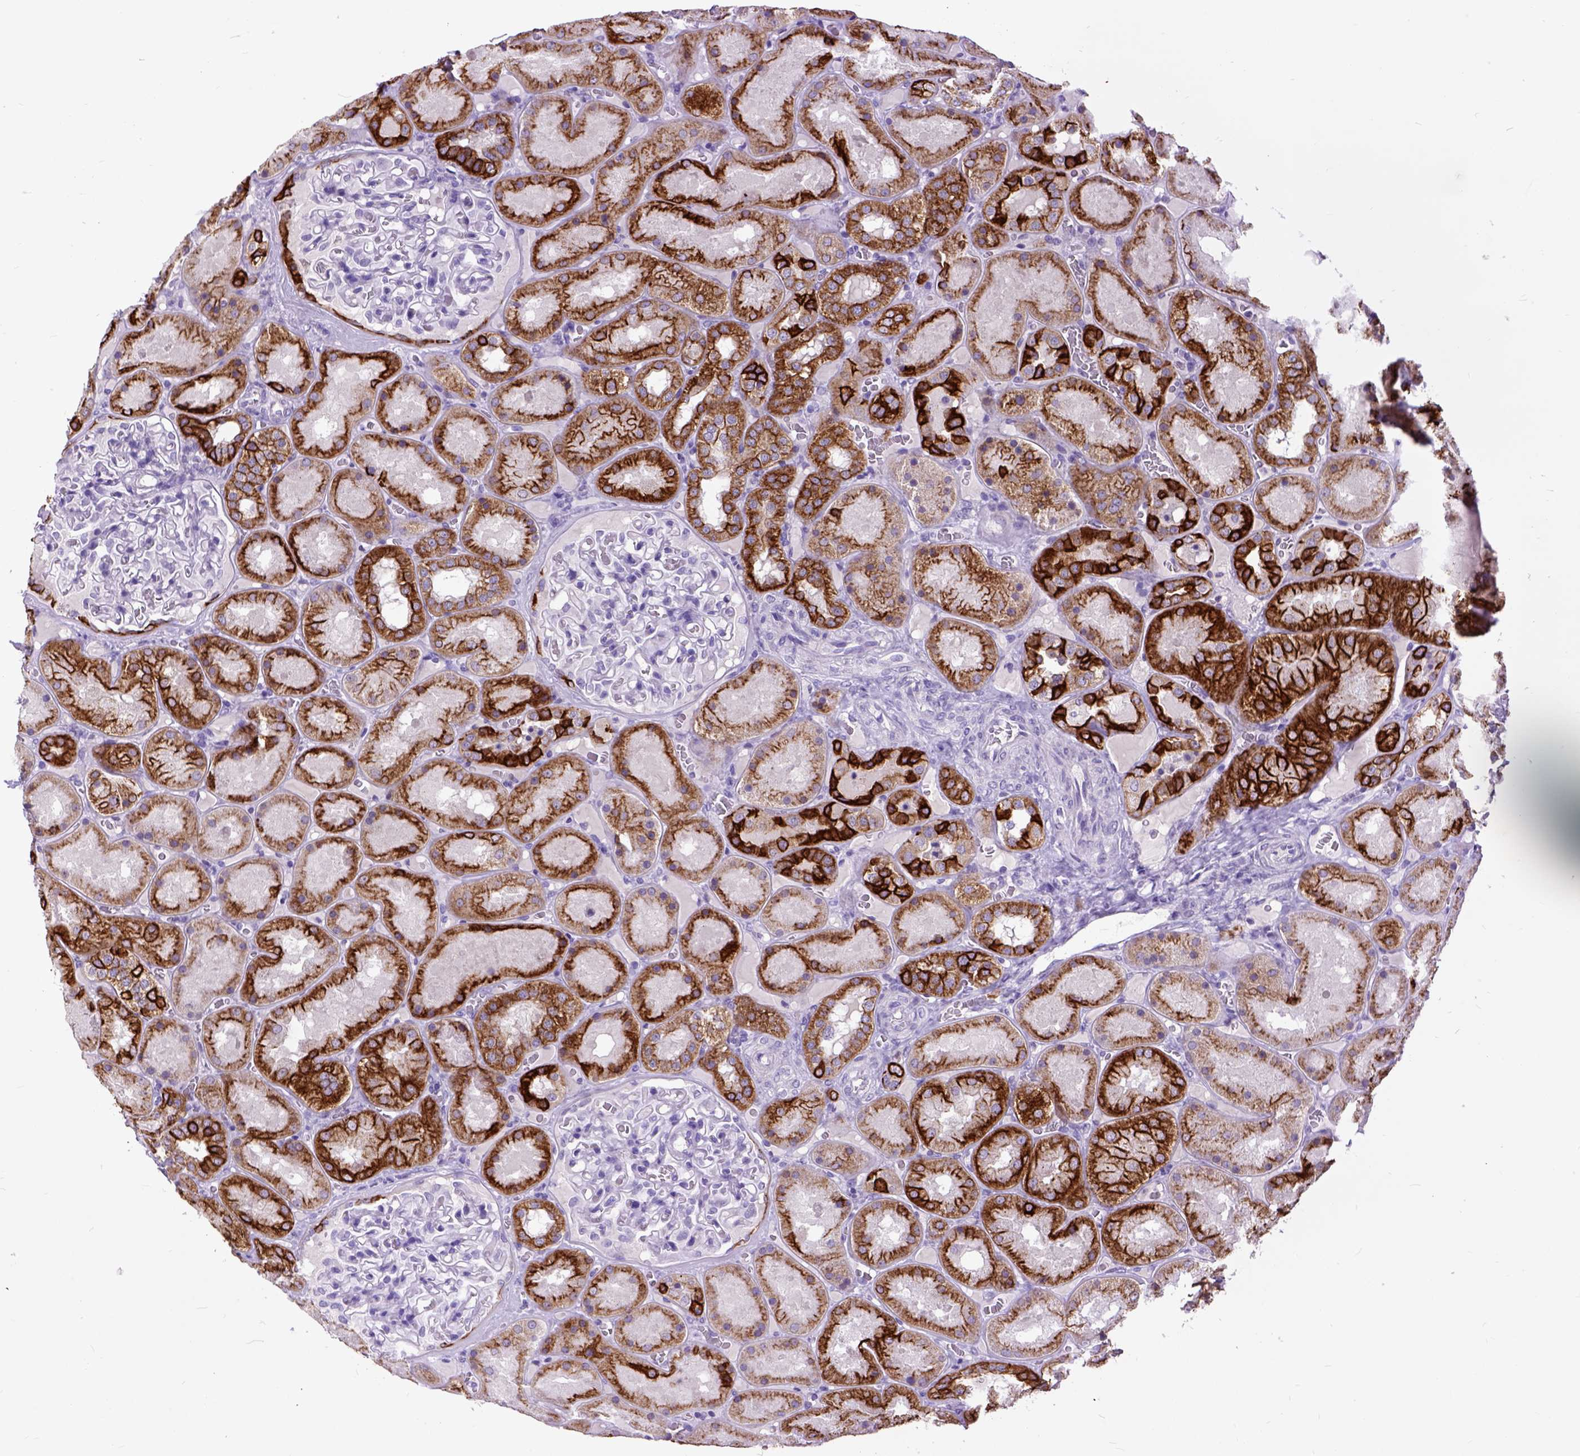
{"staining": {"intensity": "negative", "quantity": "none", "location": "none"}, "tissue": "kidney", "cell_type": "Cells in glomeruli", "image_type": "normal", "snomed": [{"axis": "morphology", "description": "Normal tissue, NOS"}, {"axis": "topography", "description": "Kidney"}], "caption": "Cells in glomeruli show no significant protein positivity in normal kidney.", "gene": "RAB25", "patient": {"sex": "male", "age": 73}}